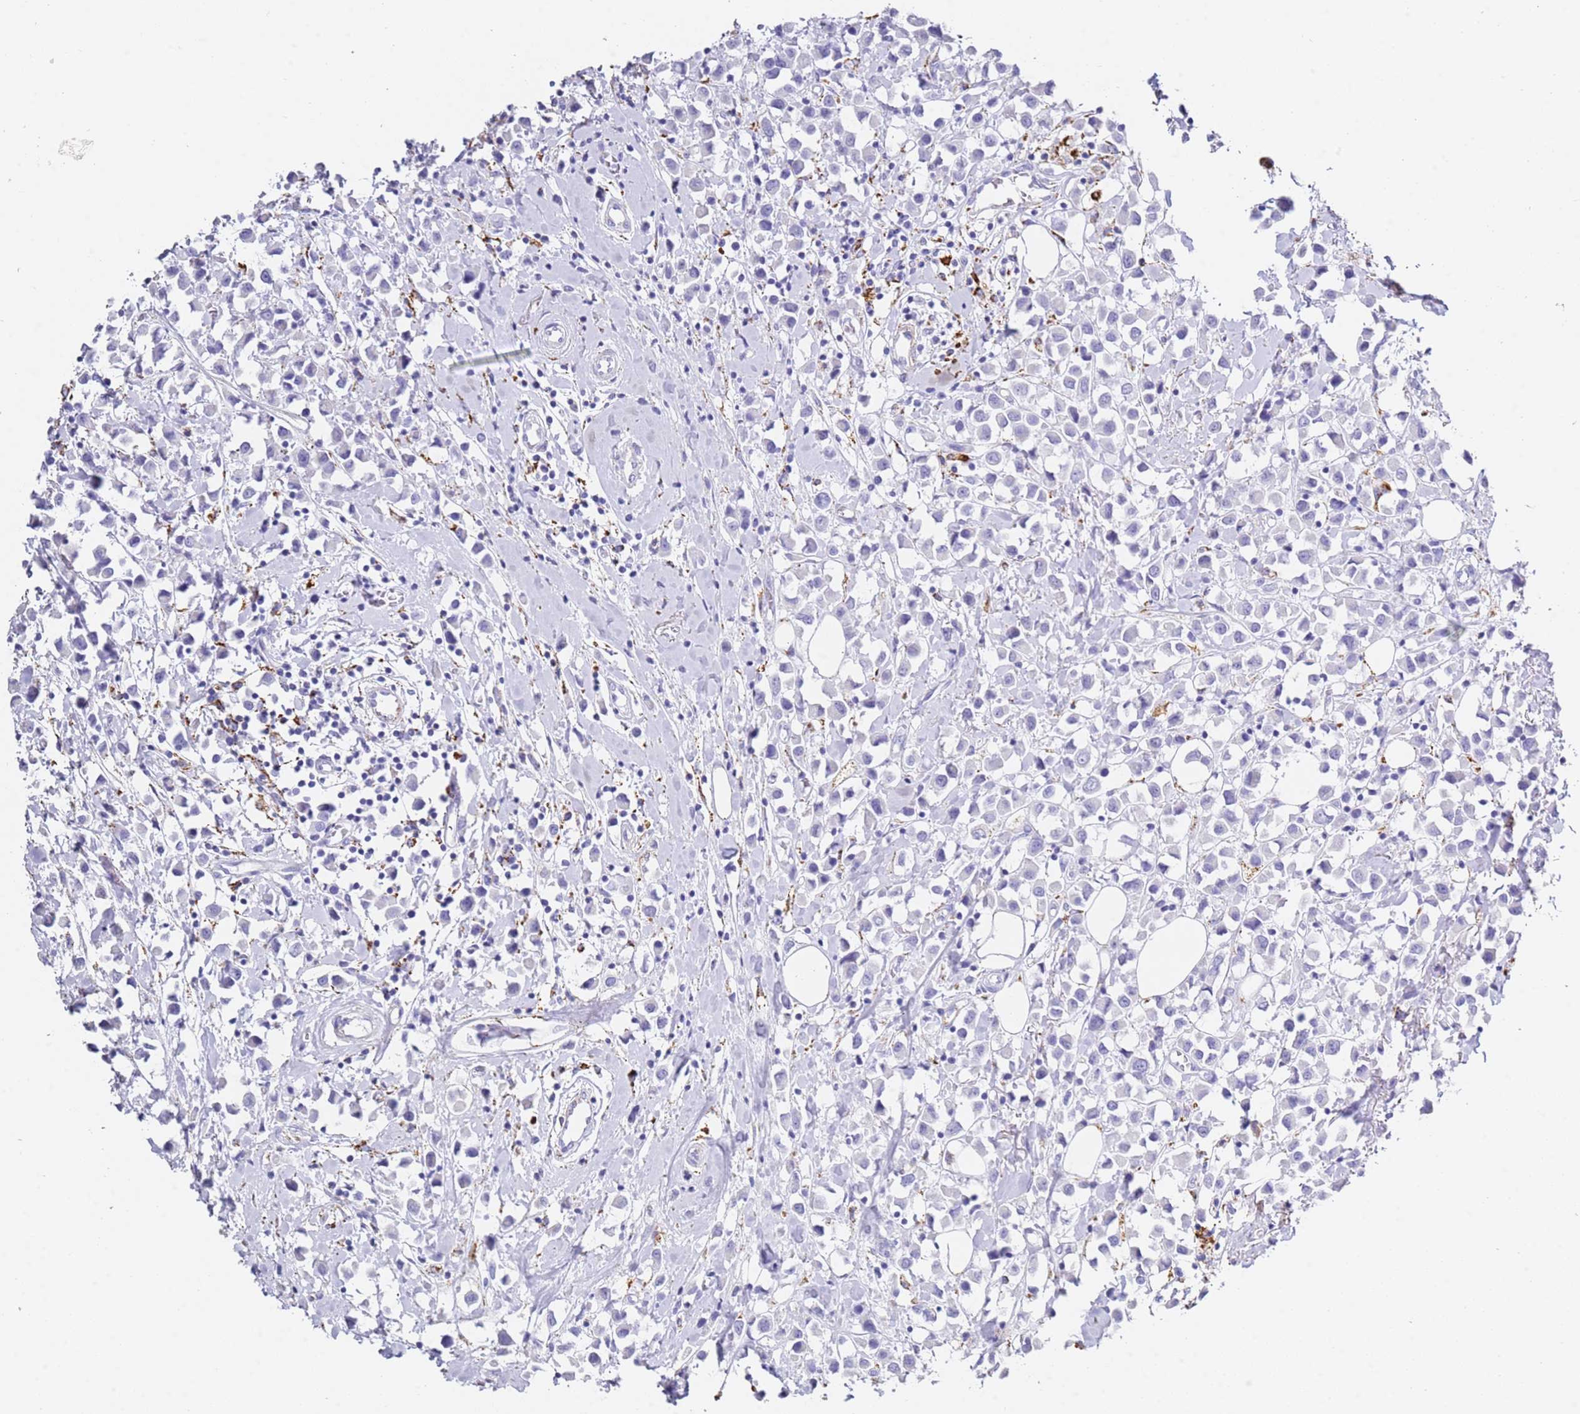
{"staining": {"intensity": "negative", "quantity": "none", "location": "none"}, "tissue": "breast cancer", "cell_type": "Tumor cells", "image_type": "cancer", "snomed": [{"axis": "morphology", "description": "Duct carcinoma"}, {"axis": "topography", "description": "Breast"}], "caption": "This is an immunohistochemistry histopathology image of human breast cancer (intraductal carcinoma). There is no staining in tumor cells.", "gene": "PTBP2", "patient": {"sex": "female", "age": 61}}